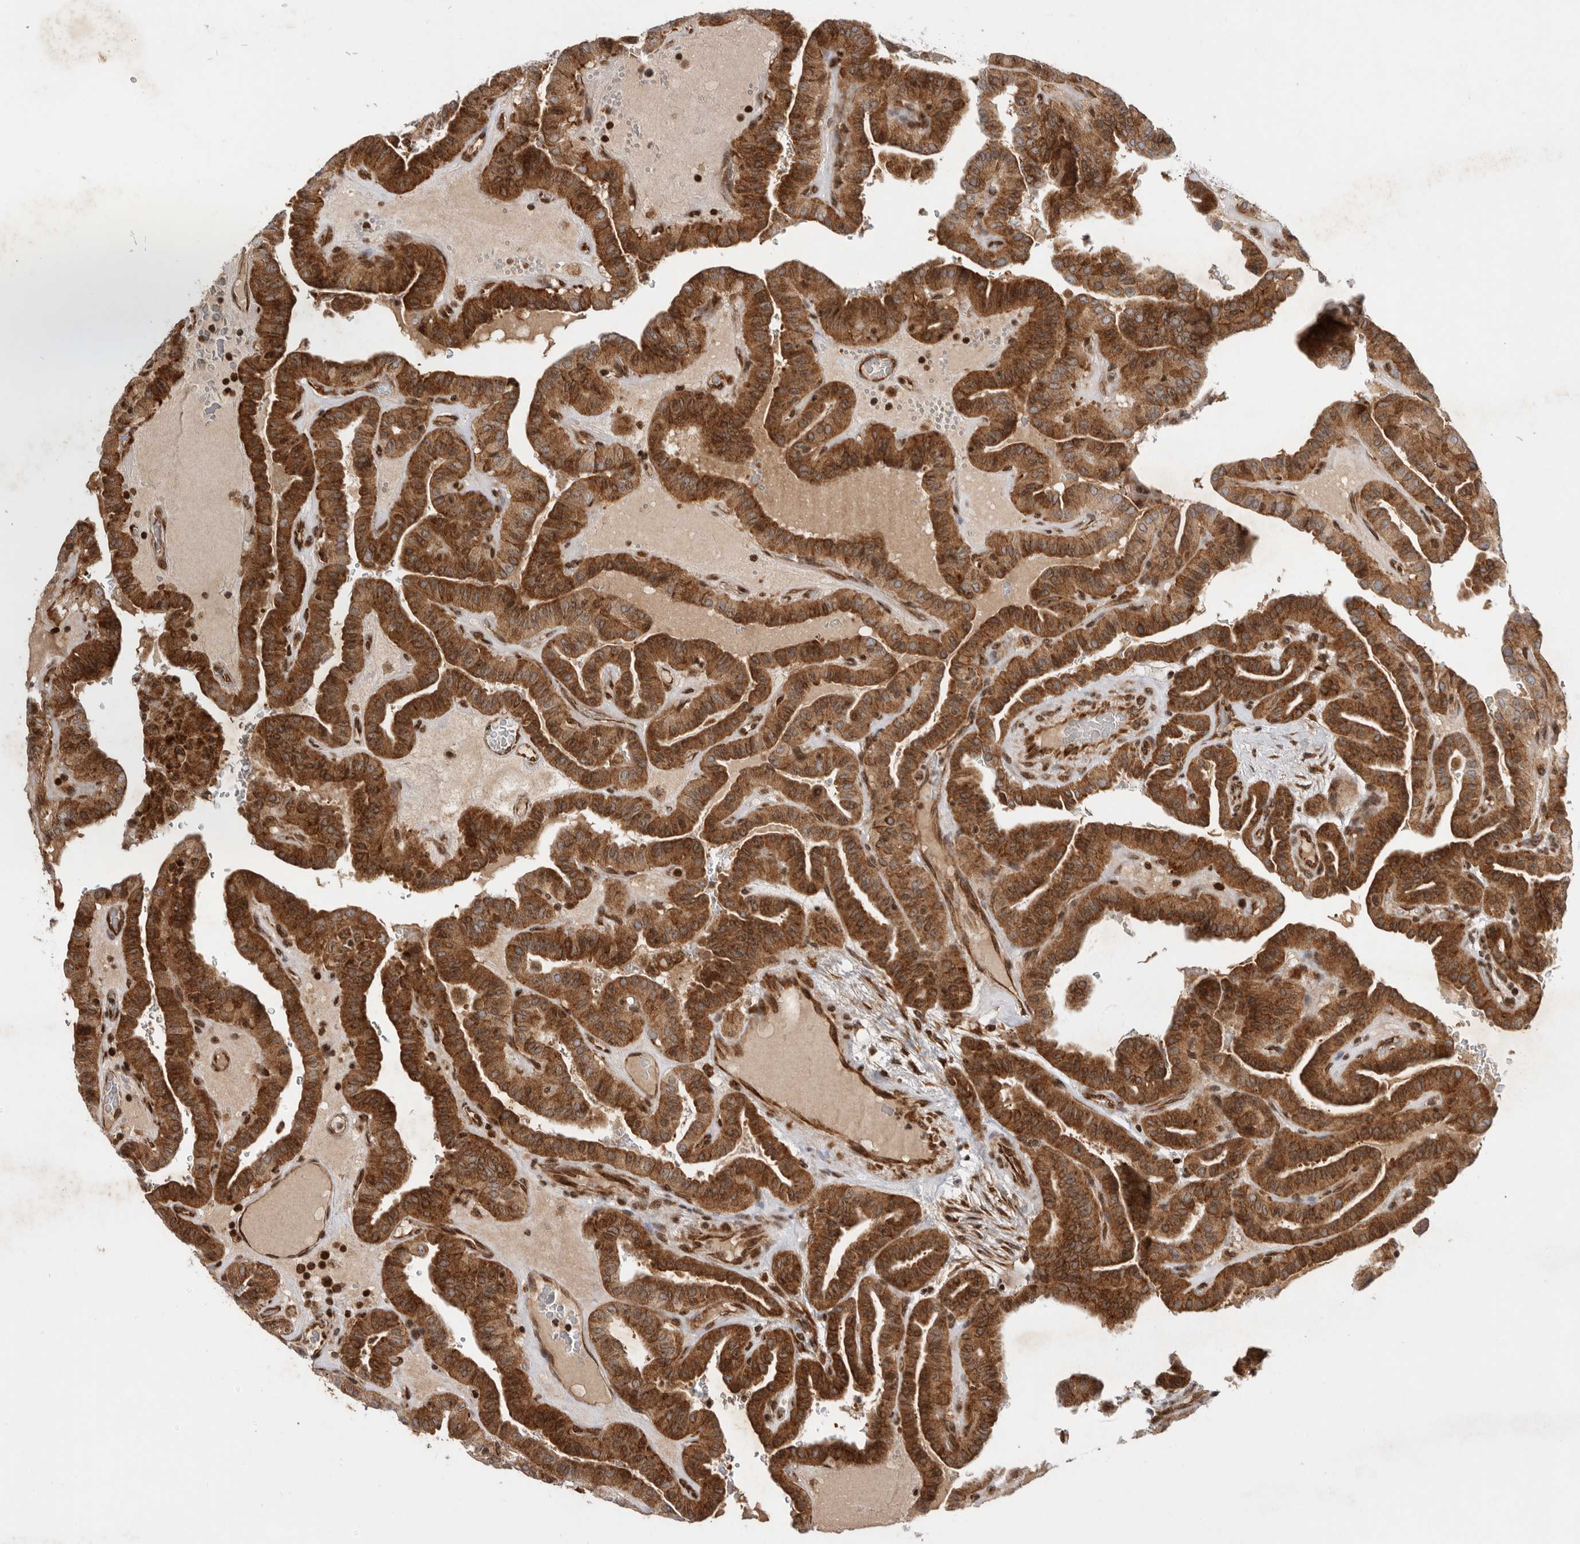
{"staining": {"intensity": "strong", "quantity": ">75%", "location": "cytoplasmic/membranous"}, "tissue": "thyroid cancer", "cell_type": "Tumor cells", "image_type": "cancer", "snomed": [{"axis": "morphology", "description": "Papillary adenocarcinoma, NOS"}, {"axis": "topography", "description": "Thyroid gland"}], "caption": "Immunohistochemistry (DAB (3,3'-diaminobenzidine)) staining of thyroid cancer displays strong cytoplasmic/membranous protein positivity in approximately >75% of tumor cells.", "gene": "FZD3", "patient": {"sex": "male", "age": 77}}